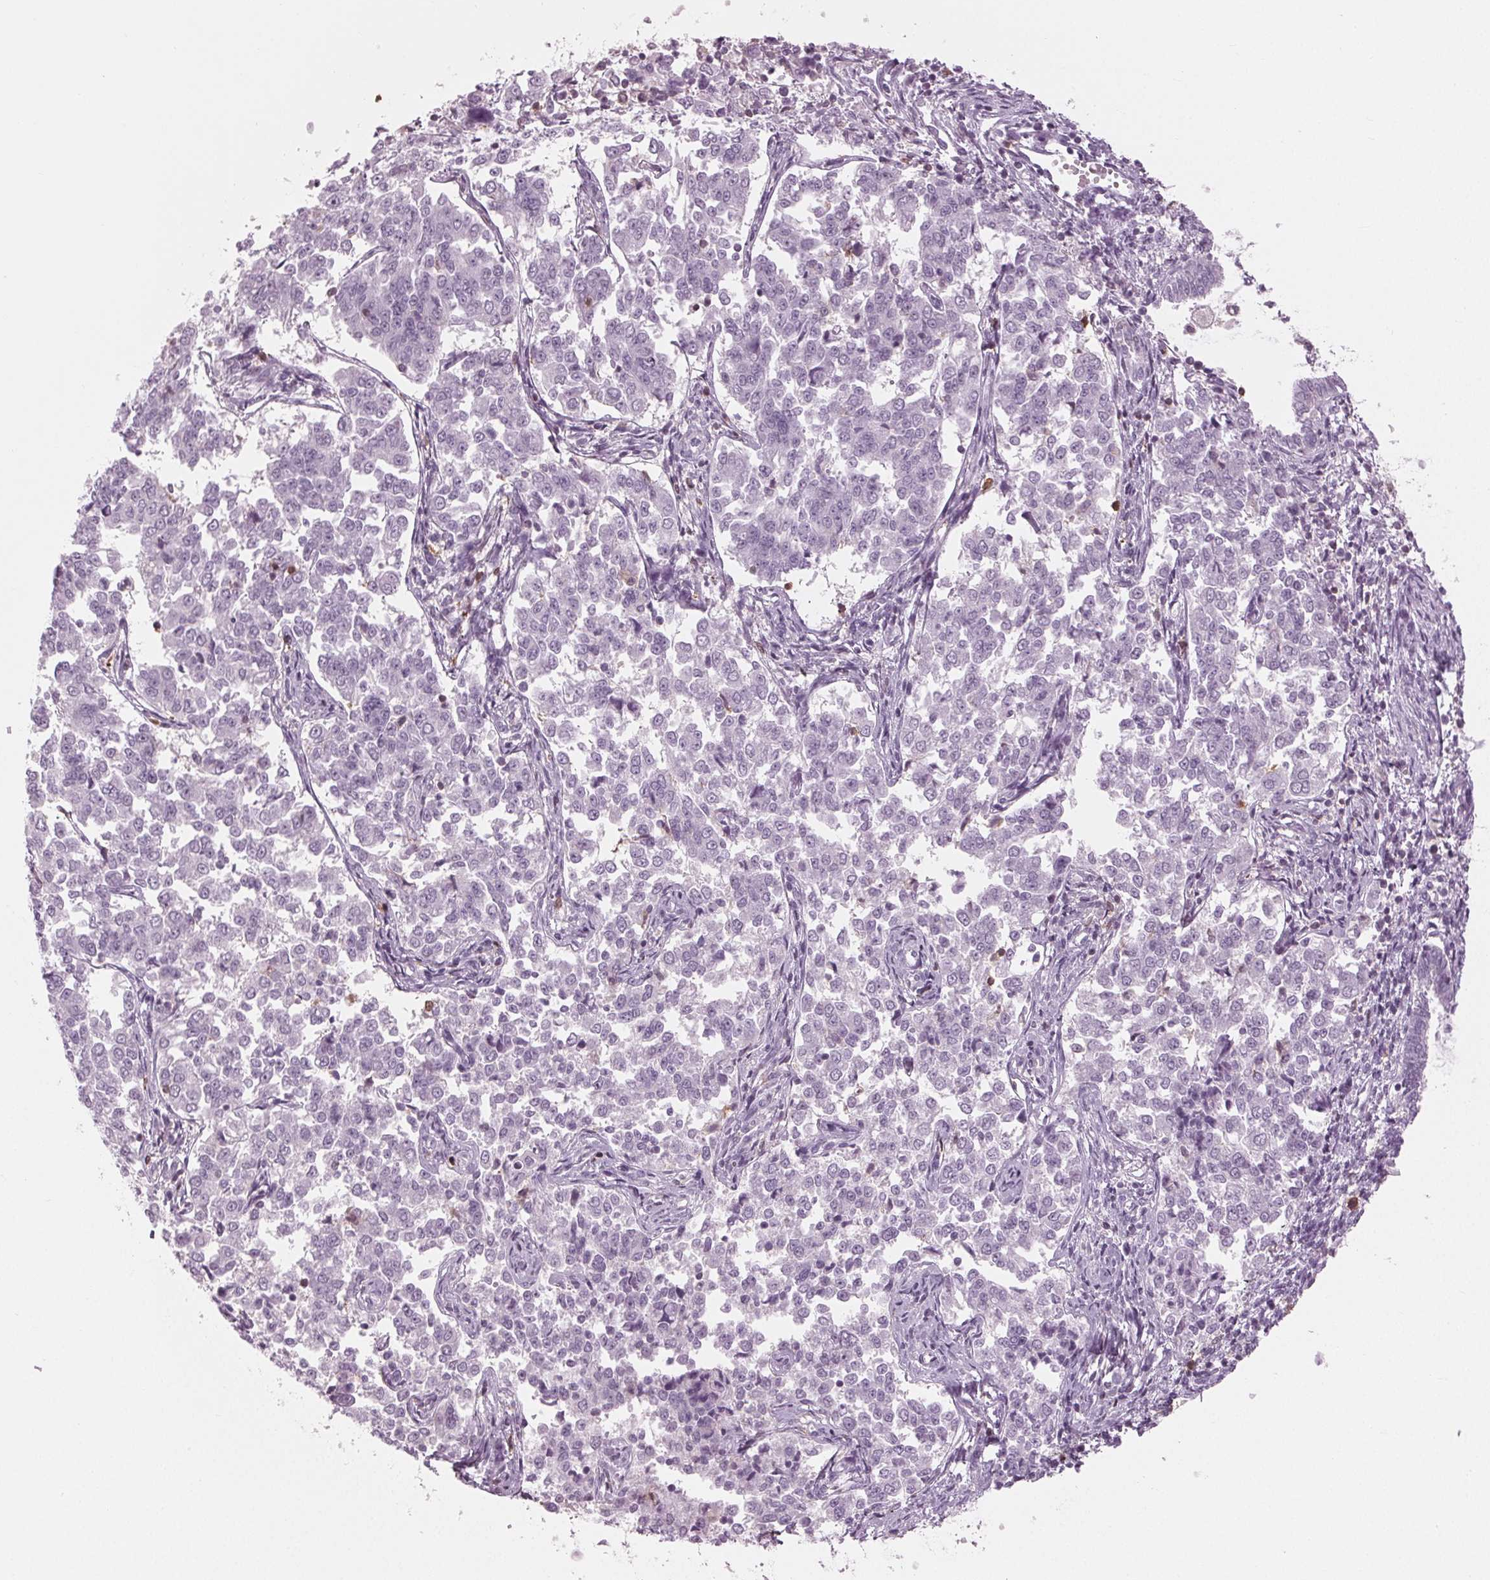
{"staining": {"intensity": "negative", "quantity": "none", "location": "none"}, "tissue": "endometrial cancer", "cell_type": "Tumor cells", "image_type": "cancer", "snomed": [{"axis": "morphology", "description": "Adenocarcinoma, NOS"}, {"axis": "topography", "description": "Endometrium"}], "caption": "Immunohistochemistry (IHC) image of endometrial adenocarcinoma stained for a protein (brown), which reveals no expression in tumor cells. Nuclei are stained in blue.", "gene": "BTLA", "patient": {"sex": "female", "age": 43}}